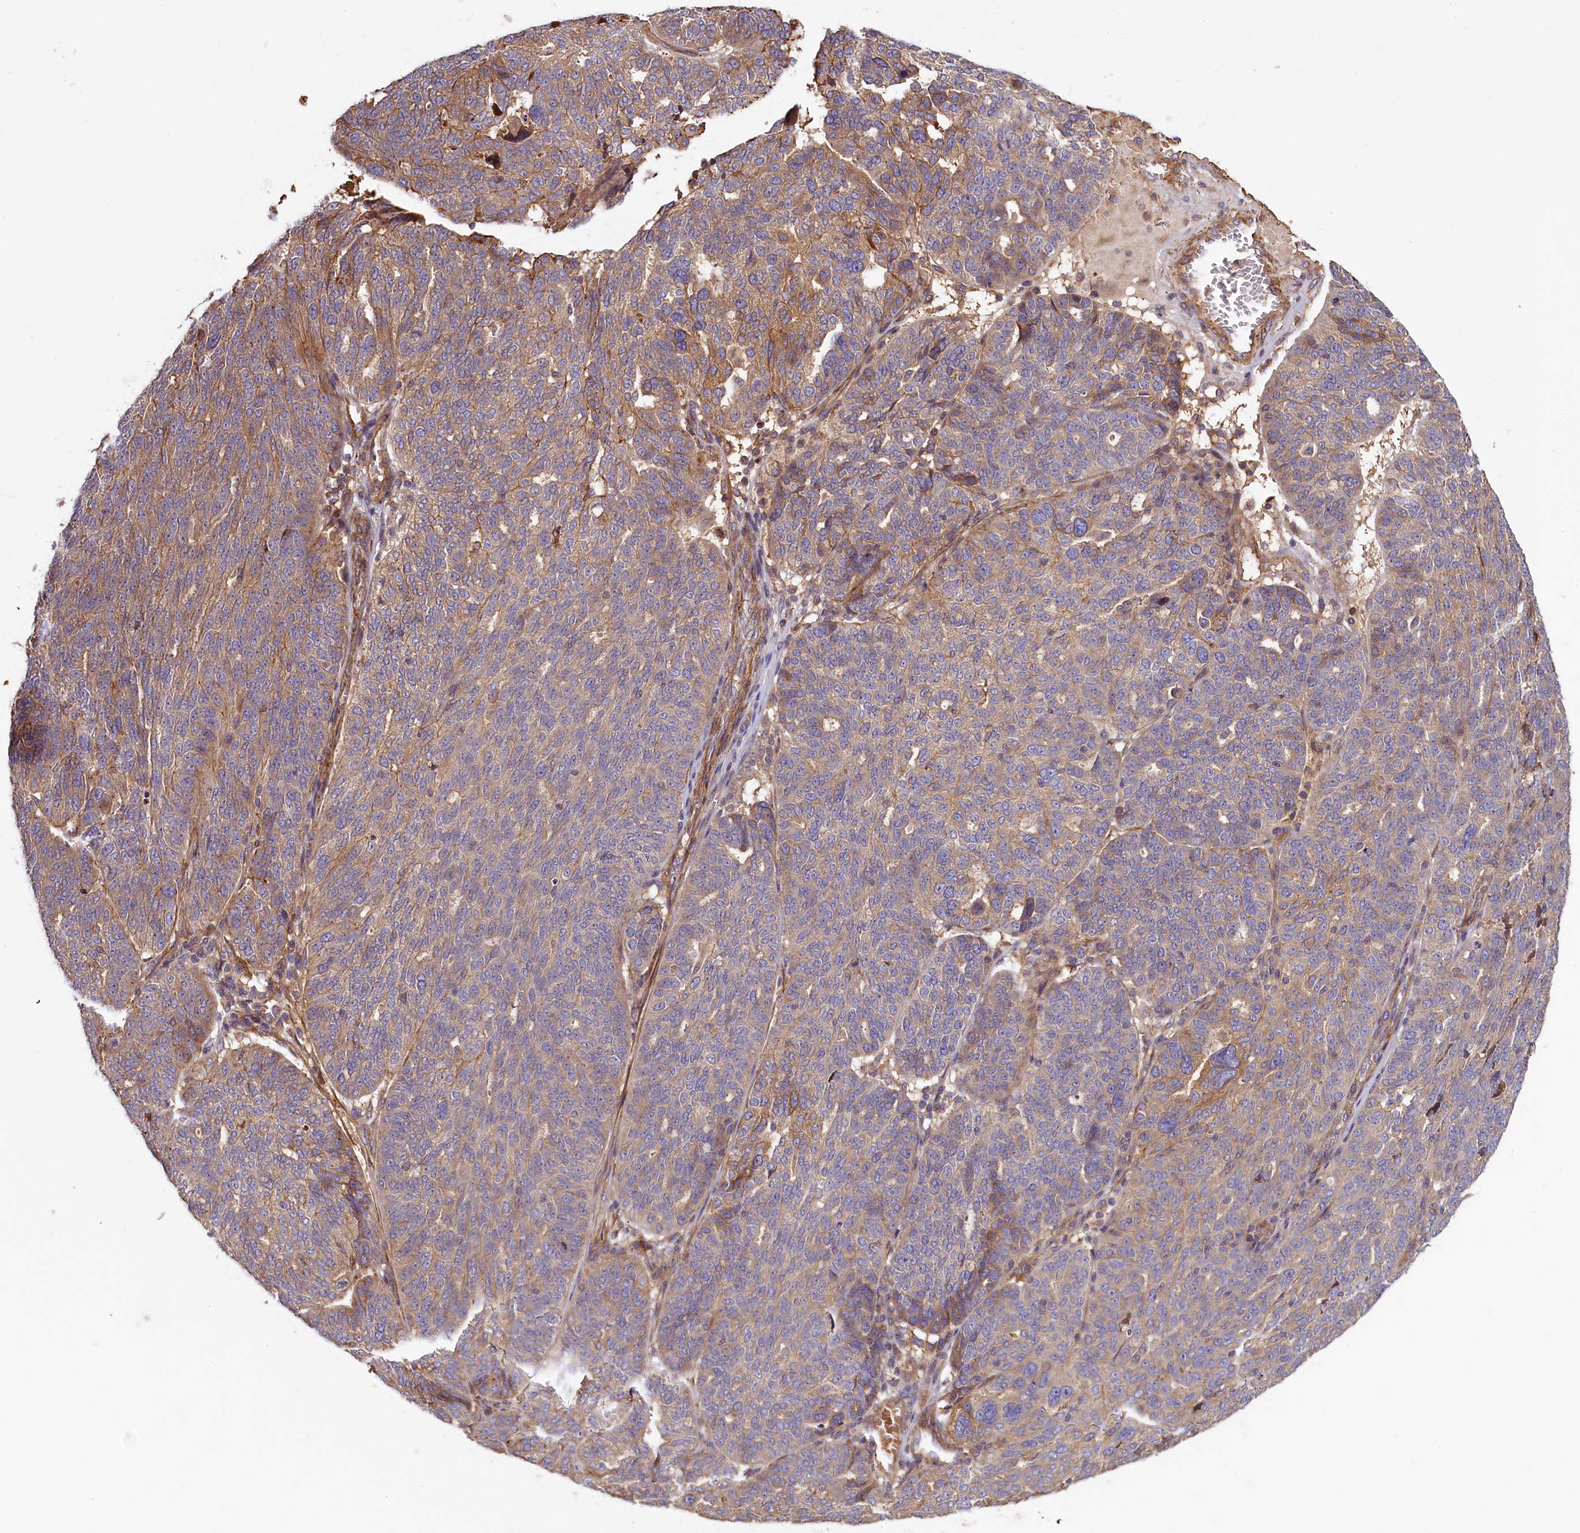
{"staining": {"intensity": "weak", "quantity": ">75%", "location": "cytoplasmic/membranous"}, "tissue": "ovarian cancer", "cell_type": "Tumor cells", "image_type": "cancer", "snomed": [{"axis": "morphology", "description": "Cystadenocarcinoma, serous, NOS"}, {"axis": "topography", "description": "Ovary"}], "caption": "Weak cytoplasmic/membranous positivity for a protein is identified in approximately >75% of tumor cells of ovarian serous cystadenocarcinoma using immunohistochemistry.", "gene": "FUZ", "patient": {"sex": "female", "age": 59}}